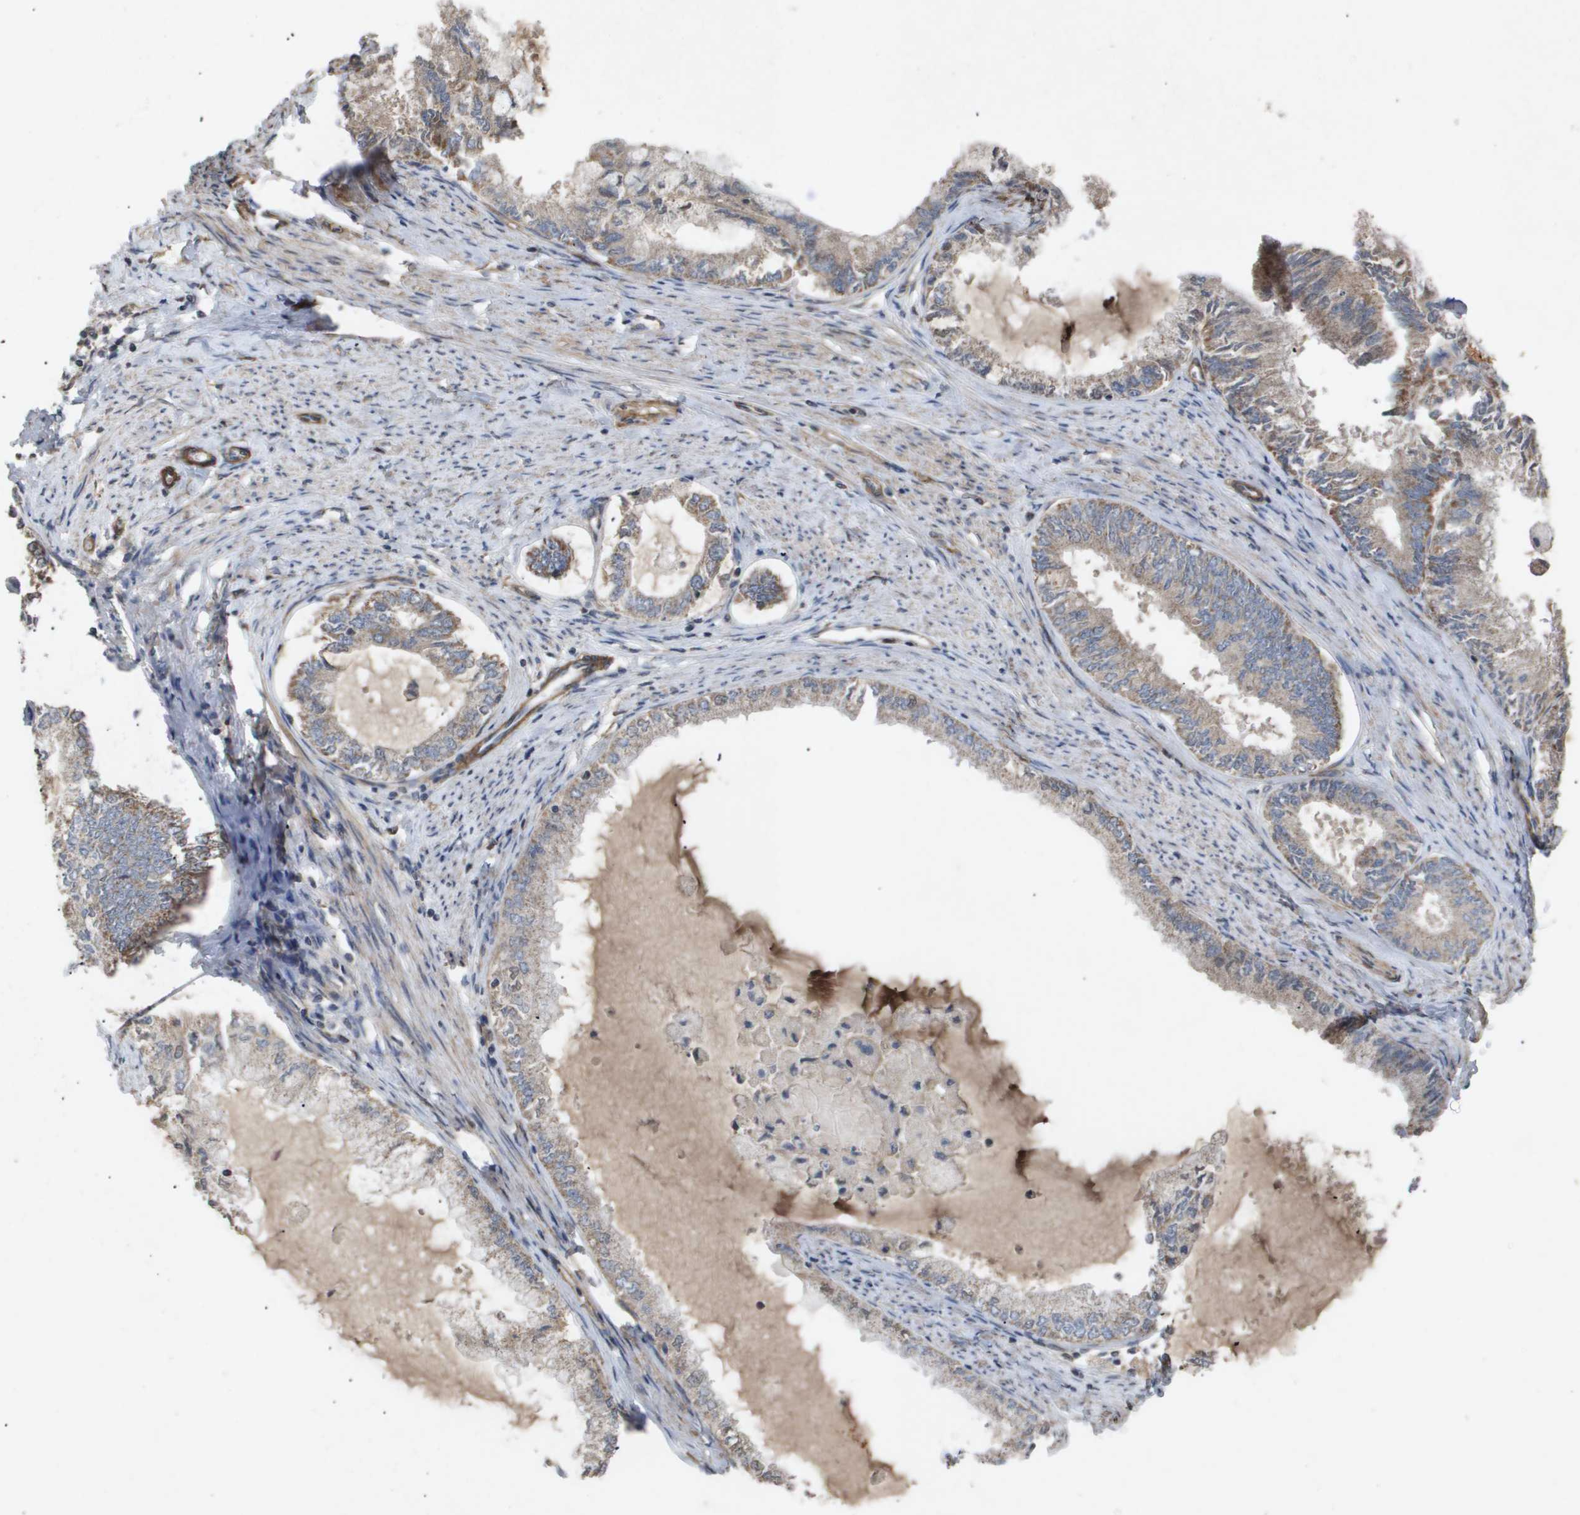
{"staining": {"intensity": "weak", "quantity": ">75%", "location": "cytoplasmic/membranous"}, "tissue": "endometrial cancer", "cell_type": "Tumor cells", "image_type": "cancer", "snomed": [{"axis": "morphology", "description": "Adenocarcinoma, NOS"}, {"axis": "topography", "description": "Endometrium"}], "caption": "There is low levels of weak cytoplasmic/membranous positivity in tumor cells of endometrial cancer (adenocarcinoma), as demonstrated by immunohistochemical staining (brown color).", "gene": "TNS1", "patient": {"sex": "female", "age": 86}}